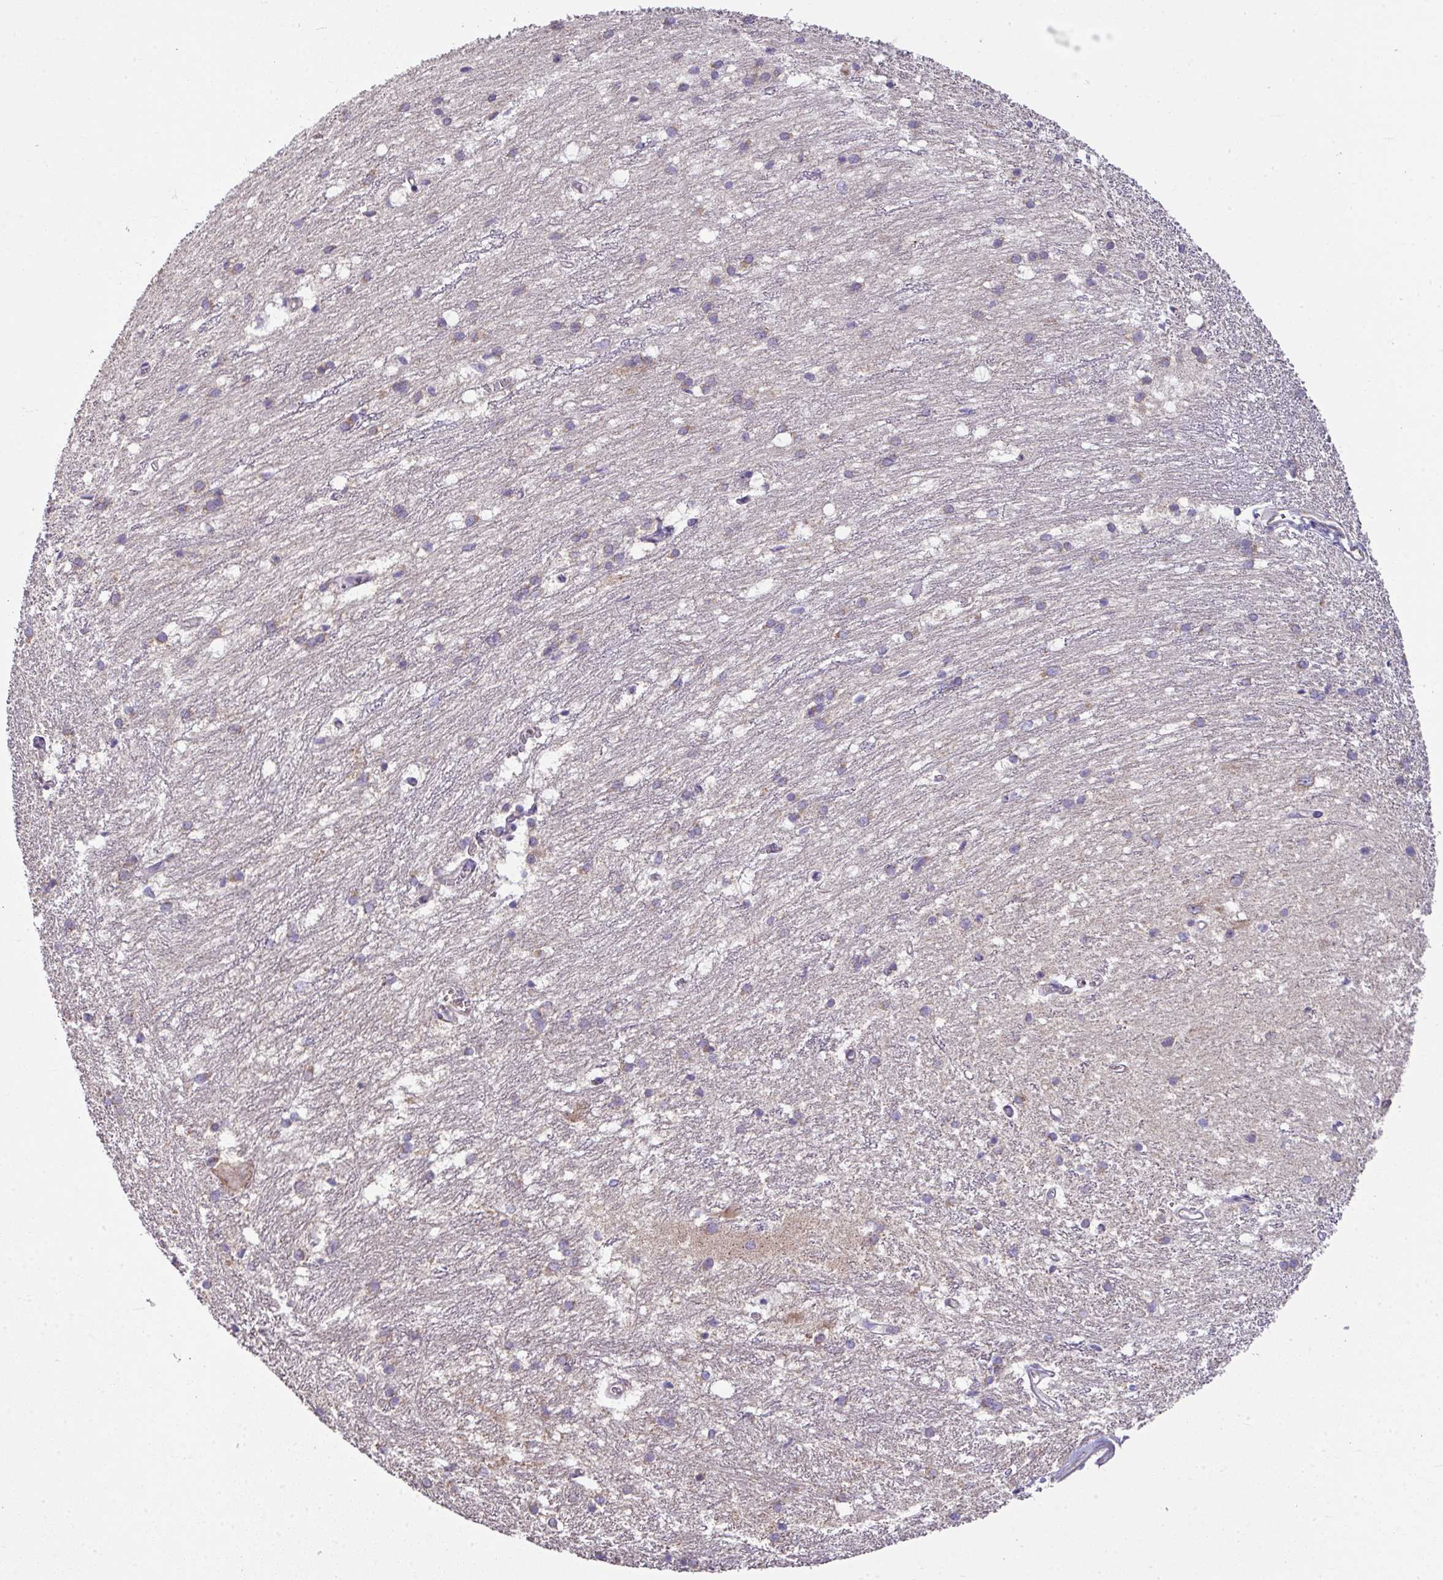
{"staining": {"intensity": "negative", "quantity": "none", "location": "none"}, "tissue": "caudate", "cell_type": "Glial cells", "image_type": "normal", "snomed": [{"axis": "morphology", "description": "Normal tissue, NOS"}, {"axis": "topography", "description": "Lateral ventricle wall"}], "caption": "This is an IHC micrograph of unremarkable caudate. There is no staining in glial cells.", "gene": "PALS2", "patient": {"sex": "male", "age": 37}}